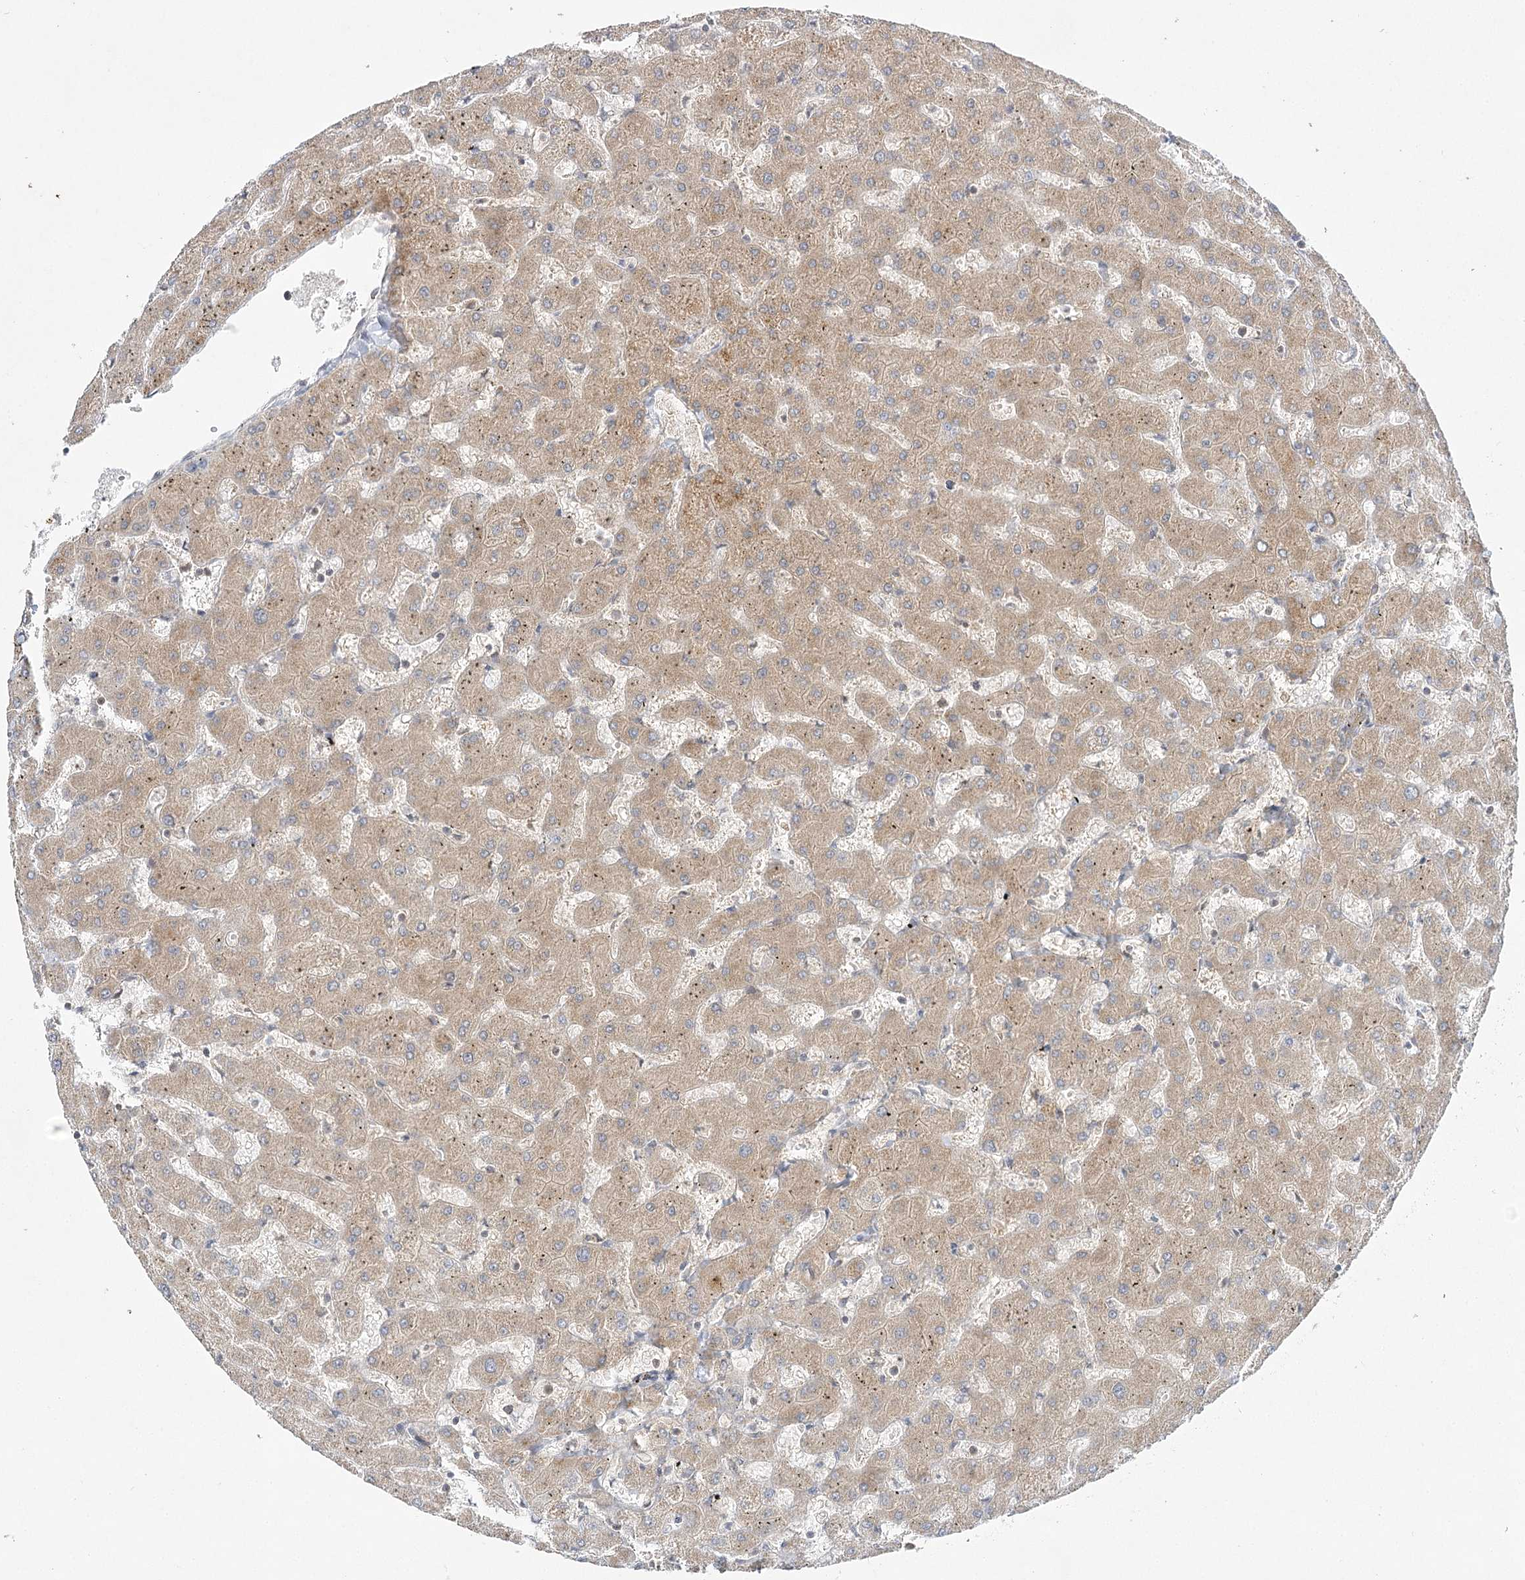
{"staining": {"intensity": "moderate", "quantity": ">75%", "location": "cytoplasmic/membranous"}, "tissue": "liver", "cell_type": "Cholangiocytes", "image_type": "normal", "snomed": [{"axis": "morphology", "description": "Normal tissue, NOS"}, {"axis": "topography", "description": "Liver"}], "caption": "A brown stain highlights moderate cytoplasmic/membranous staining of a protein in cholangiocytes of benign liver.", "gene": "INPP4B", "patient": {"sex": "female", "age": 63}}